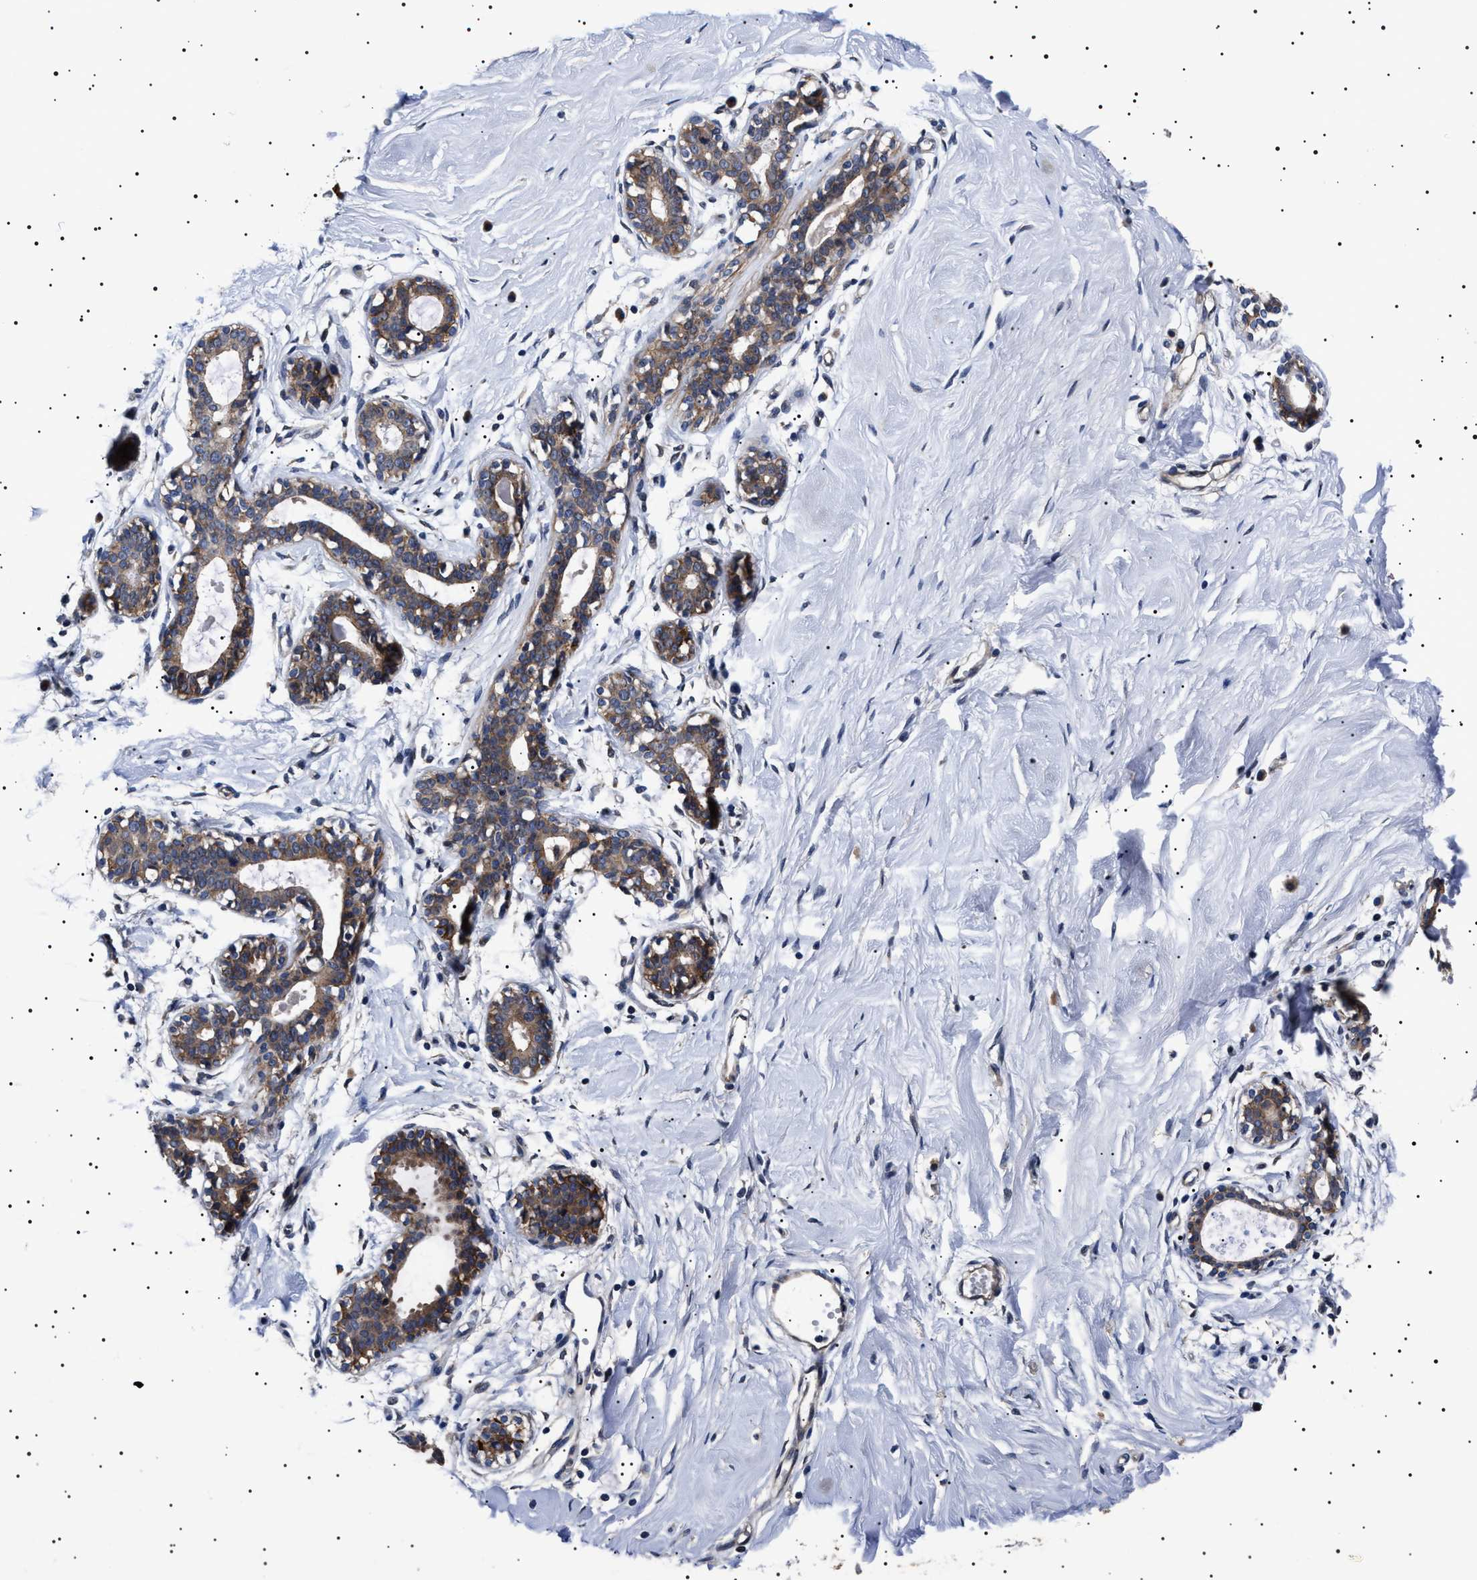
{"staining": {"intensity": "negative", "quantity": "none", "location": "none"}, "tissue": "breast", "cell_type": "Adipocytes", "image_type": "normal", "snomed": [{"axis": "morphology", "description": "Normal tissue, NOS"}, {"axis": "topography", "description": "Breast"}], "caption": "Breast was stained to show a protein in brown. There is no significant staining in adipocytes. (DAB immunohistochemistry, high magnification).", "gene": "SLC4A7", "patient": {"sex": "female", "age": 23}}